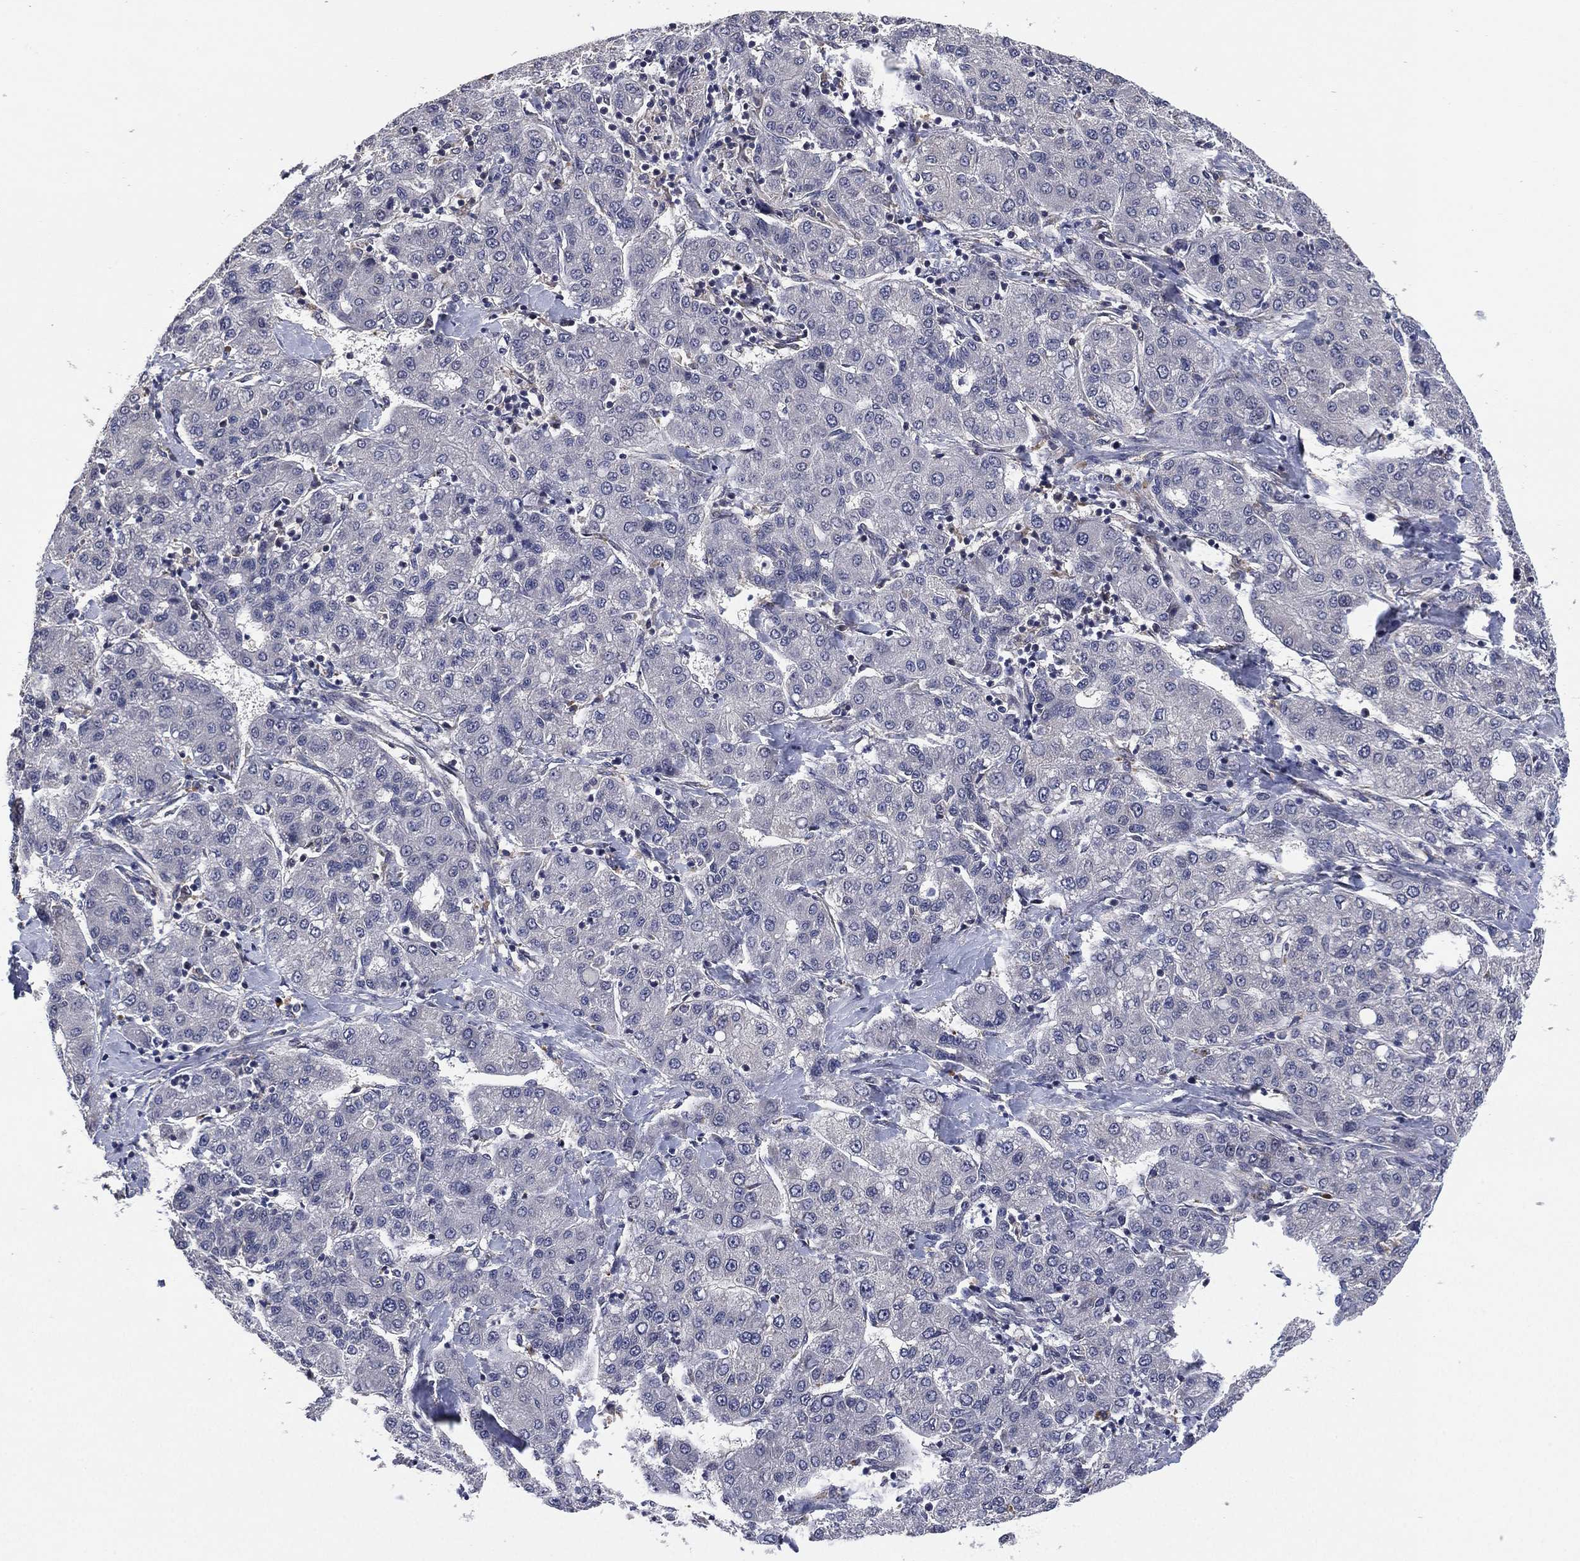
{"staining": {"intensity": "negative", "quantity": "none", "location": "none"}, "tissue": "liver cancer", "cell_type": "Tumor cells", "image_type": "cancer", "snomed": [{"axis": "morphology", "description": "Carcinoma, Hepatocellular, NOS"}, {"axis": "topography", "description": "Liver"}], "caption": "Immunohistochemistry (IHC) of liver cancer (hepatocellular carcinoma) demonstrates no expression in tumor cells.", "gene": "SELENOO", "patient": {"sex": "male", "age": 65}}